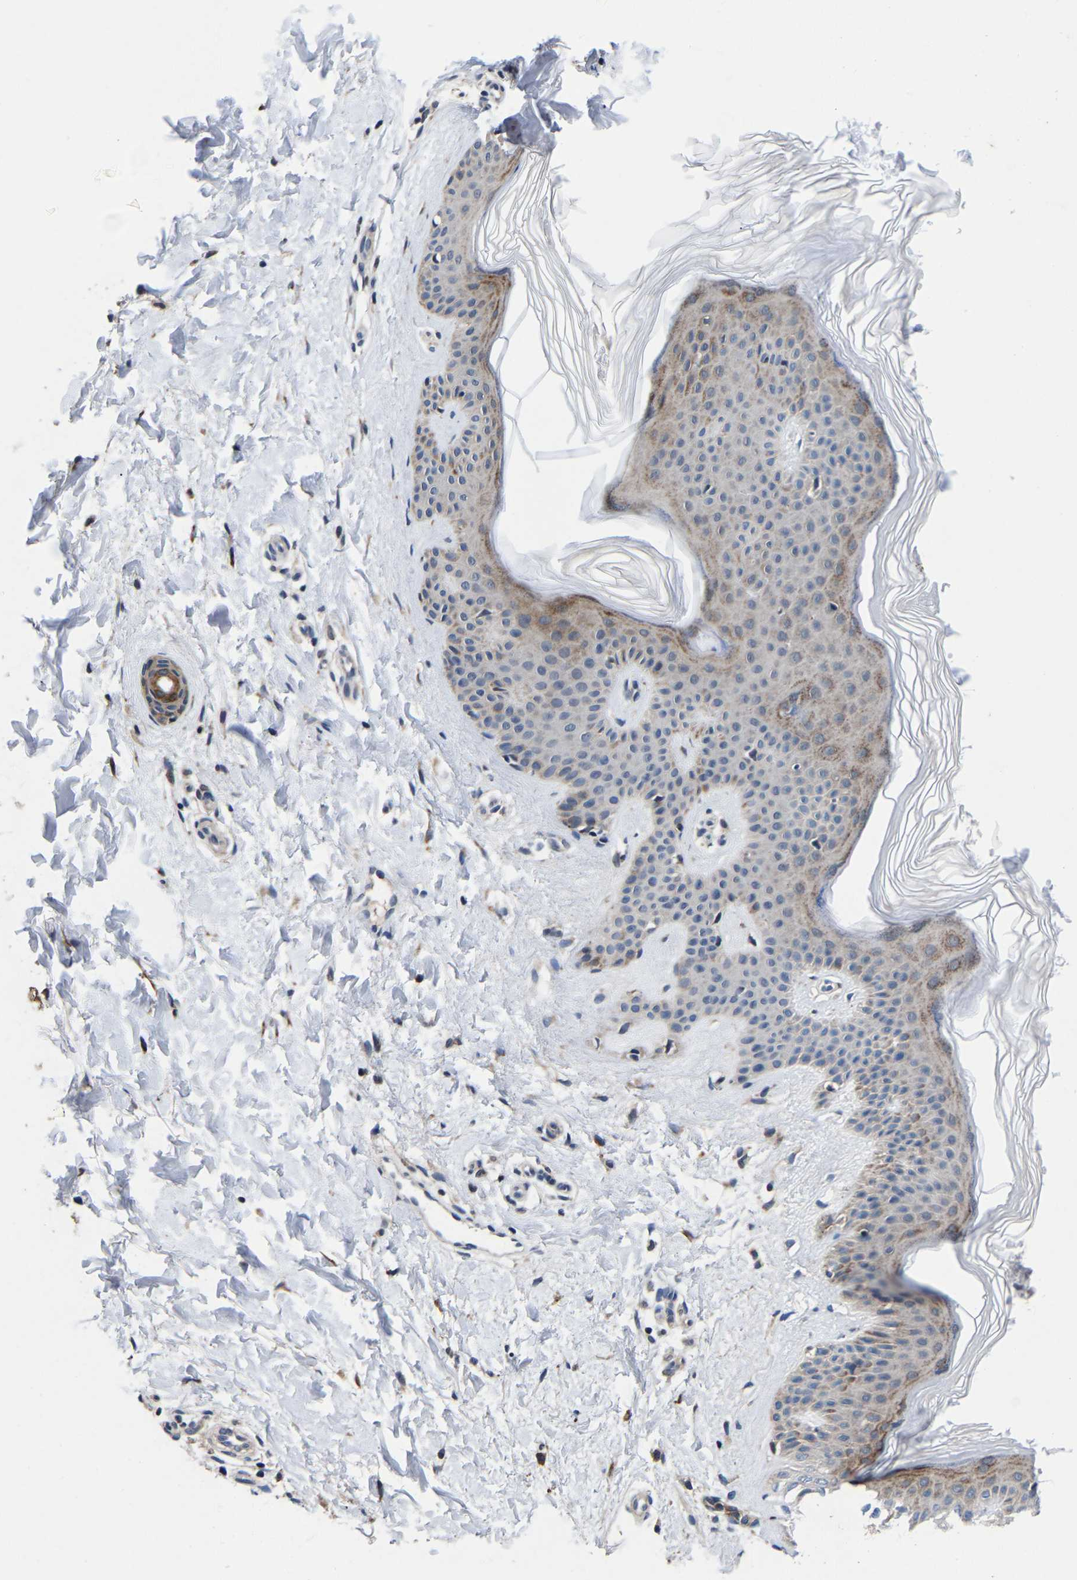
{"staining": {"intensity": "moderate", "quantity": "25%-75%", "location": "cytoplasmic/membranous"}, "tissue": "skin", "cell_type": "Fibroblasts", "image_type": "normal", "snomed": [{"axis": "morphology", "description": "Normal tissue, NOS"}, {"axis": "morphology", "description": "Malignant melanoma, Metastatic site"}, {"axis": "topography", "description": "Skin"}], "caption": "IHC (DAB (3,3'-diaminobenzidine)) staining of benign human skin shows moderate cytoplasmic/membranous protein staining in about 25%-75% of fibroblasts. The staining is performed using DAB brown chromogen to label protein expression. The nuclei are counter-stained blue using hematoxylin.", "gene": "SLC12A2", "patient": {"sex": "male", "age": 41}}